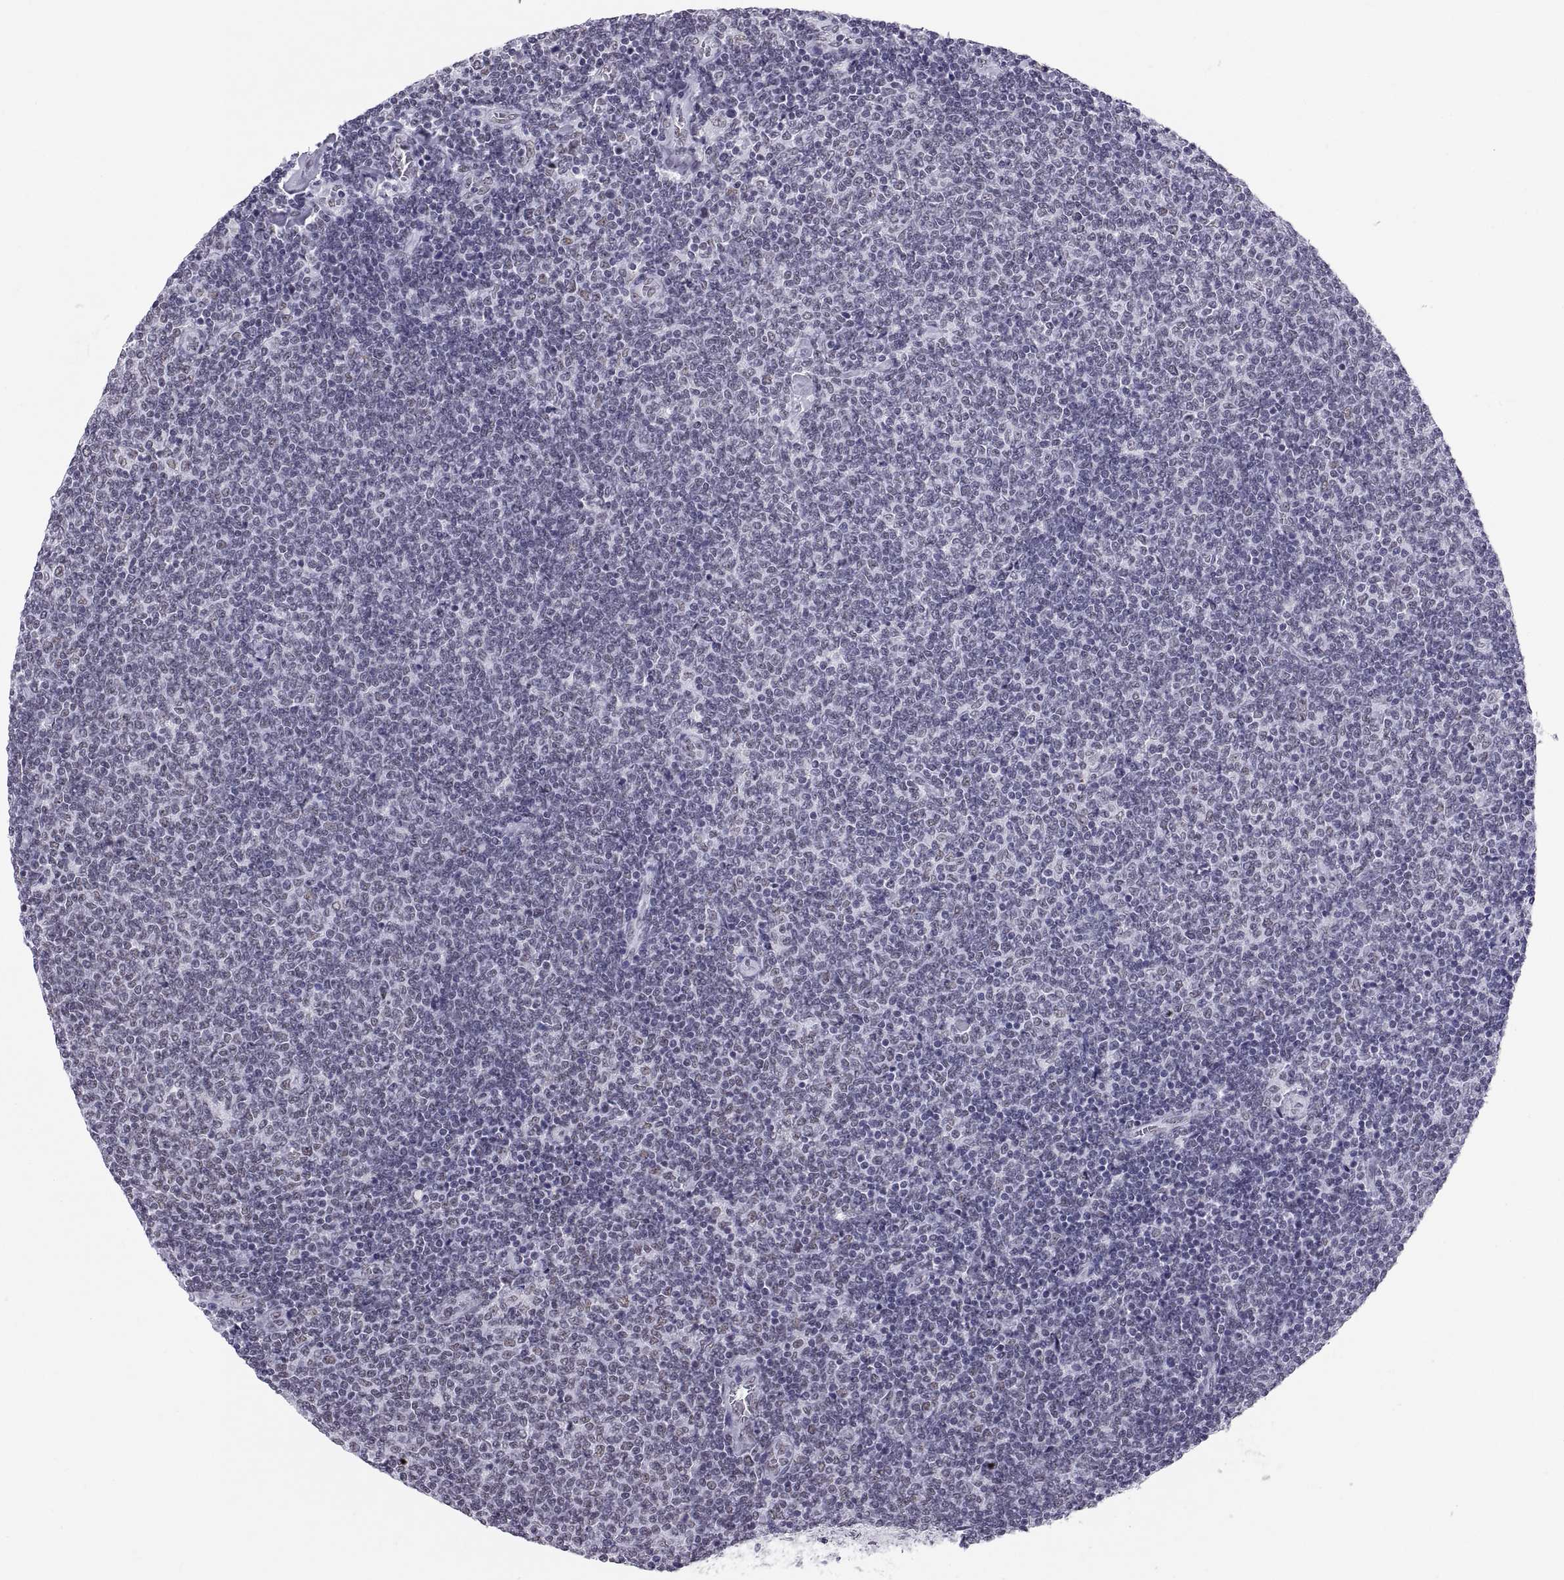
{"staining": {"intensity": "negative", "quantity": "none", "location": "none"}, "tissue": "lymphoma", "cell_type": "Tumor cells", "image_type": "cancer", "snomed": [{"axis": "morphology", "description": "Malignant lymphoma, non-Hodgkin's type, Low grade"}, {"axis": "topography", "description": "Lymph node"}], "caption": "Photomicrograph shows no significant protein positivity in tumor cells of malignant lymphoma, non-Hodgkin's type (low-grade).", "gene": "NEUROD6", "patient": {"sex": "male", "age": 52}}